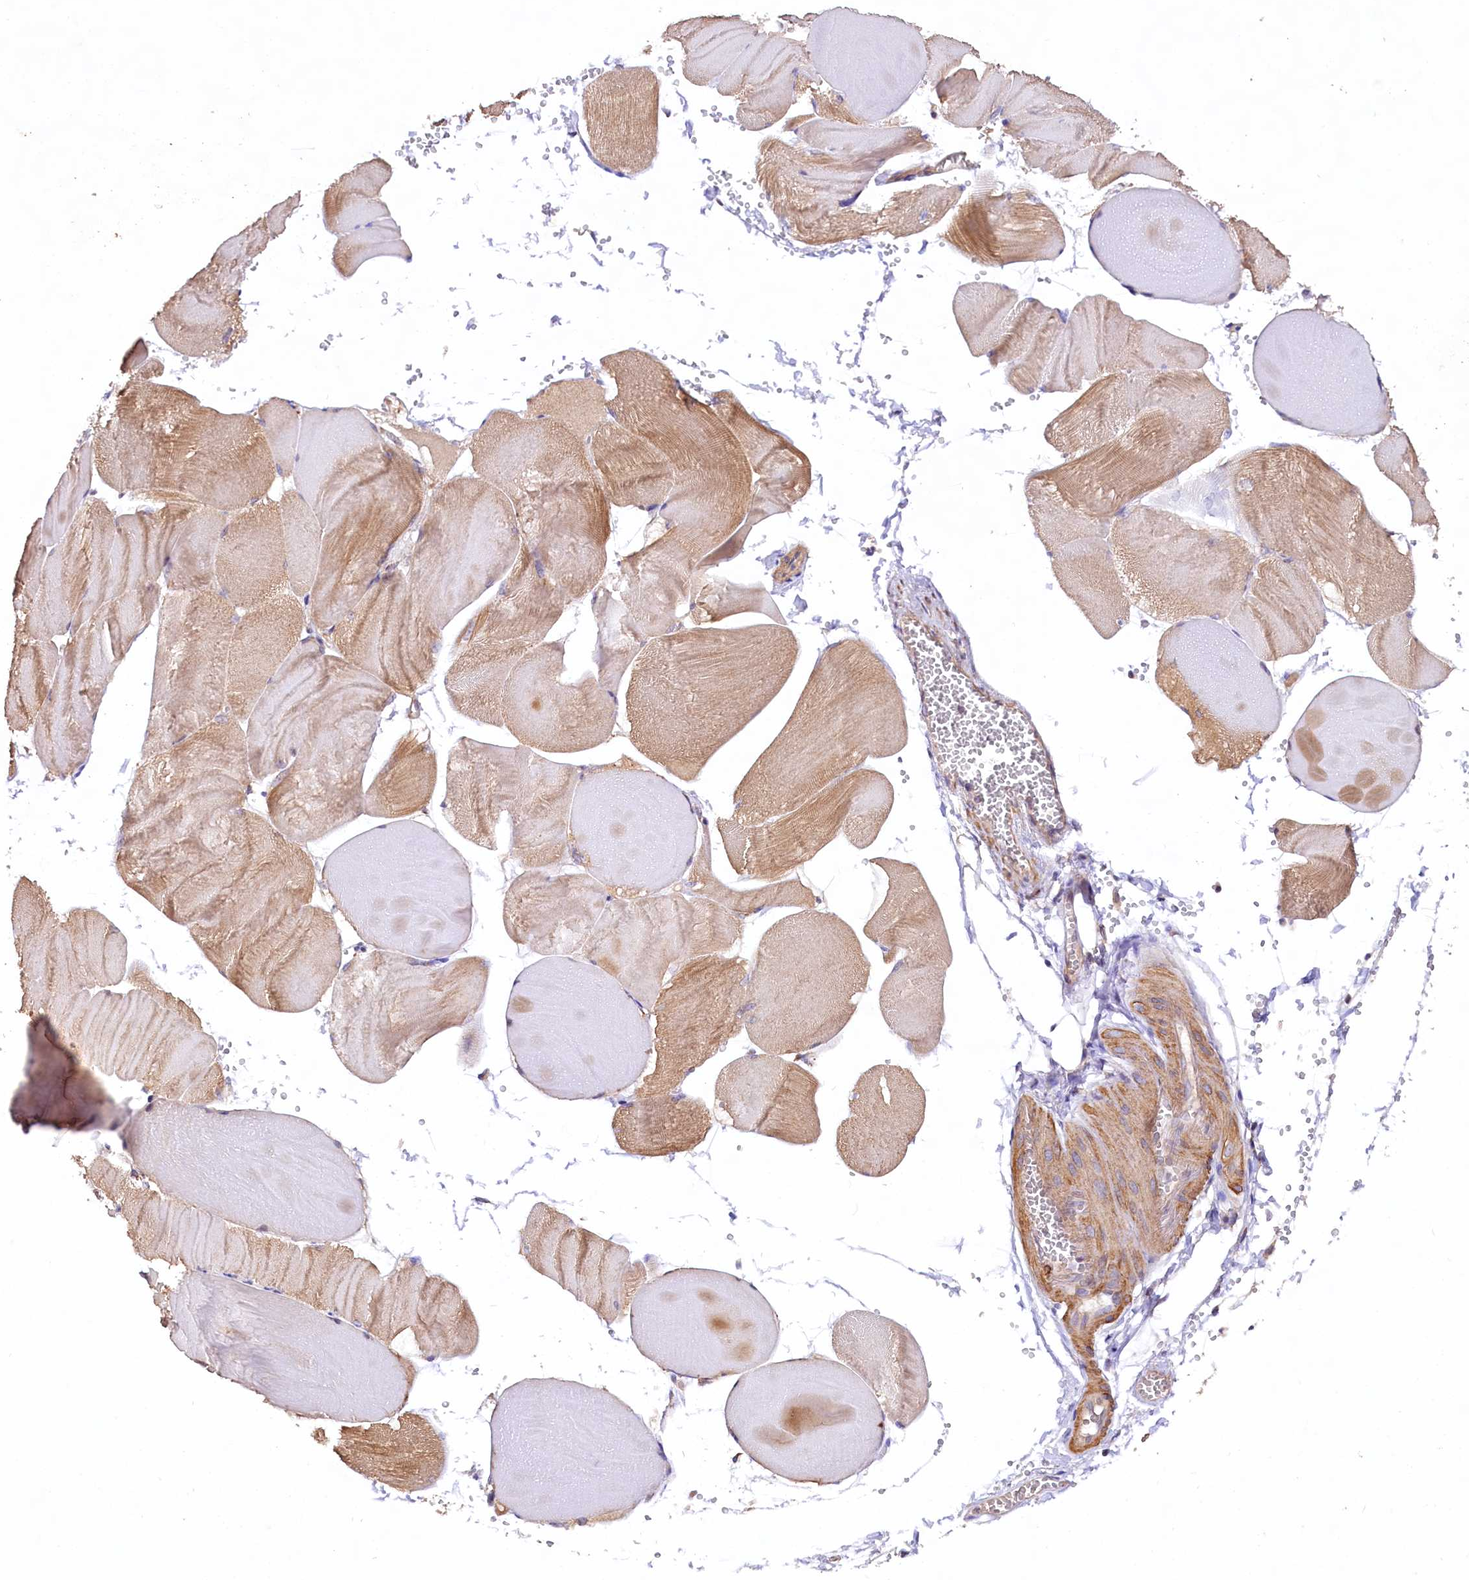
{"staining": {"intensity": "weak", "quantity": ">75%", "location": "cytoplasmic/membranous"}, "tissue": "skeletal muscle", "cell_type": "Myocytes", "image_type": "normal", "snomed": [{"axis": "morphology", "description": "Normal tissue, NOS"}, {"axis": "morphology", "description": "Basal cell carcinoma"}, {"axis": "topography", "description": "Skeletal muscle"}], "caption": "High-power microscopy captured an immunohistochemistry micrograph of benign skeletal muscle, revealing weak cytoplasmic/membranous positivity in about >75% of myocytes.", "gene": "VPS11", "patient": {"sex": "female", "age": 64}}